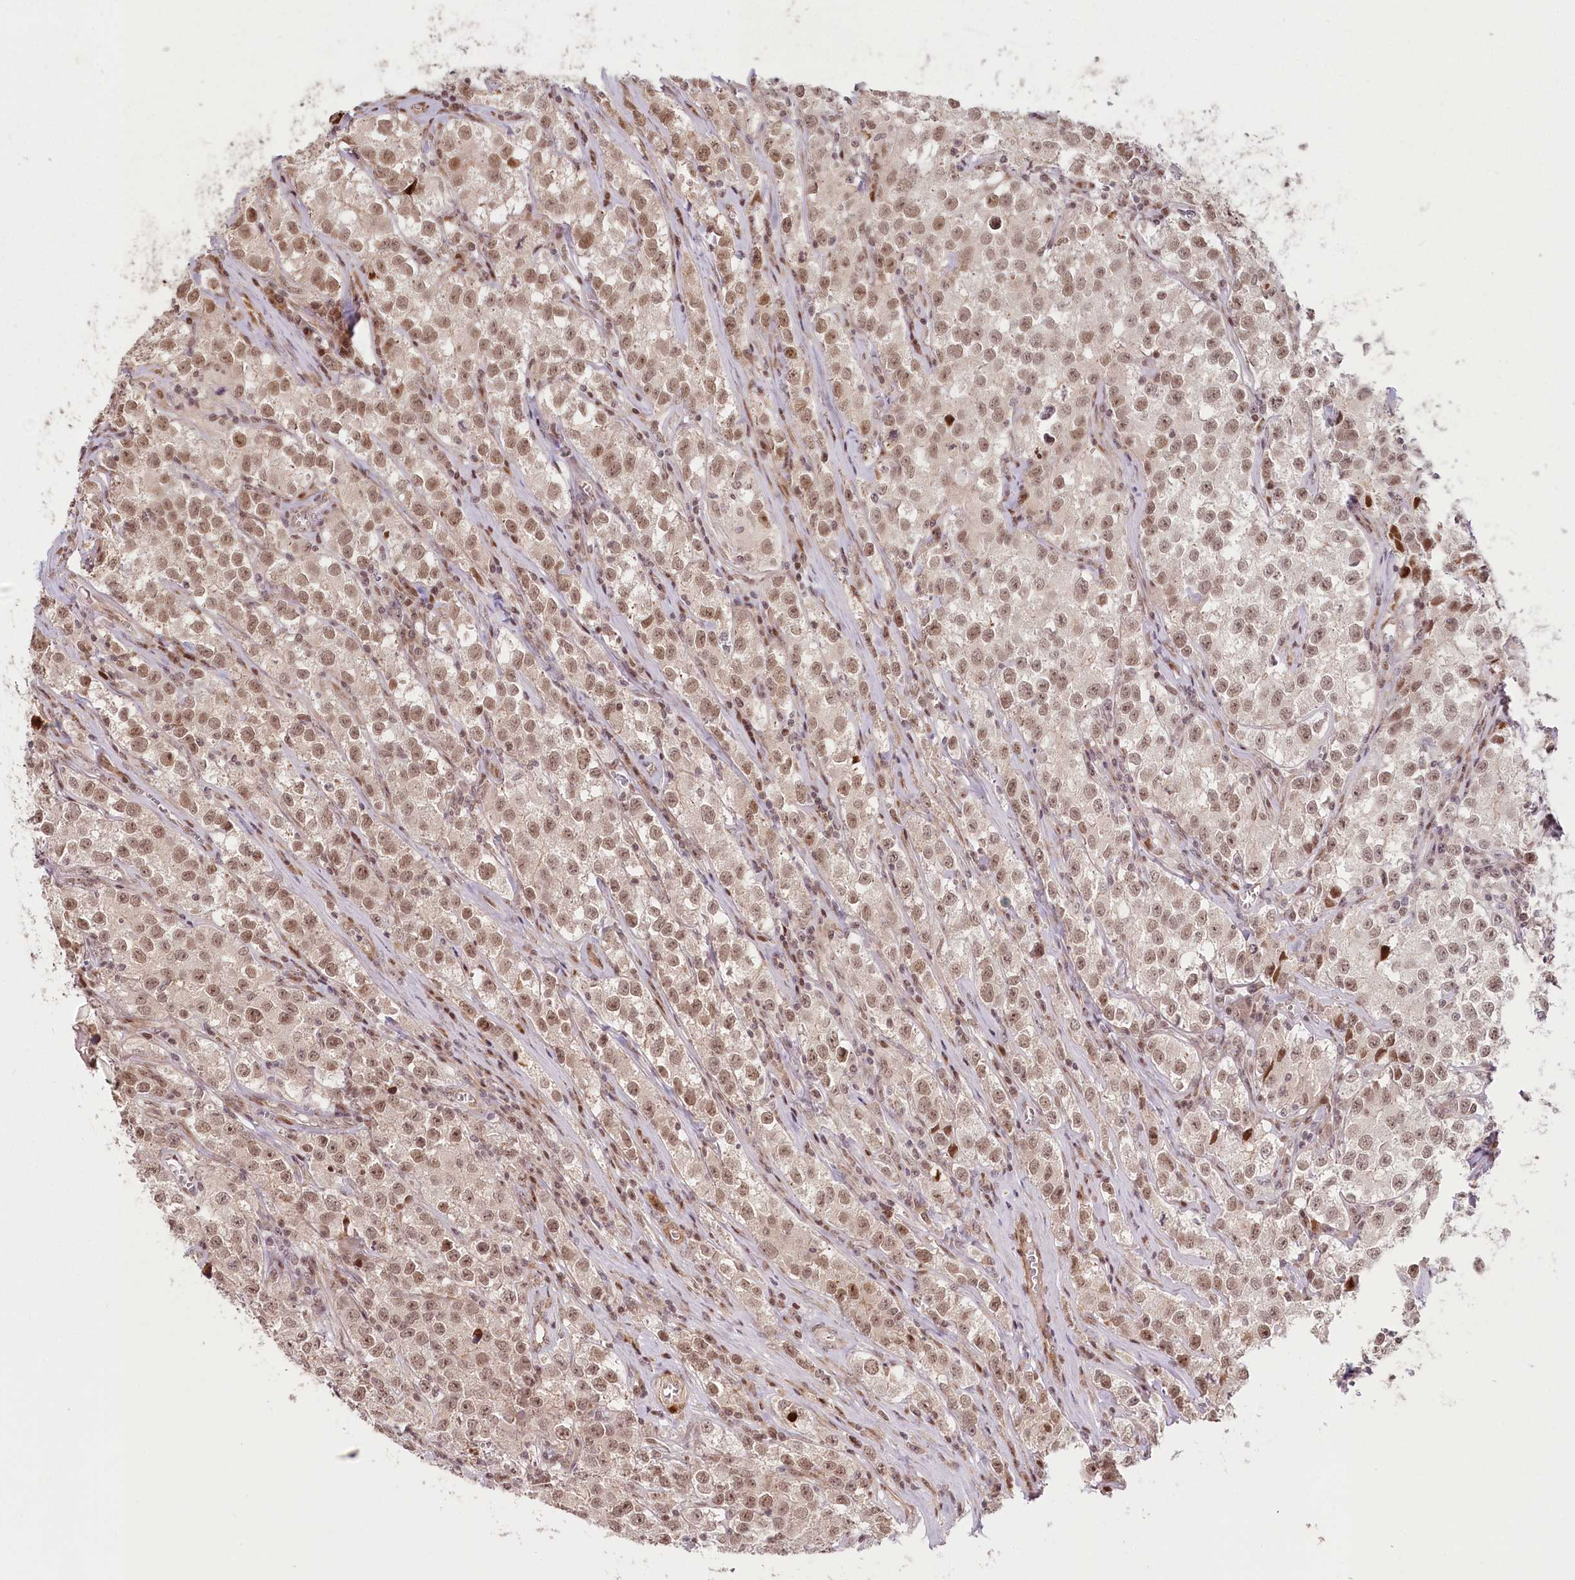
{"staining": {"intensity": "moderate", "quantity": ">75%", "location": "nuclear"}, "tissue": "testis cancer", "cell_type": "Tumor cells", "image_type": "cancer", "snomed": [{"axis": "morphology", "description": "Seminoma, NOS"}, {"axis": "morphology", "description": "Carcinoma, Embryonal, NOS"}, {"axis": "topography", "description": "Testis"}], "caption": "DAB immunohistochemical staining of human embryonal carcinoma (testis) exhibits moderate nuclear protein staining in approximately >75% of tumor cells.", "gene": "FAM204A", "patient": {"sex": "male", "age": 43}}